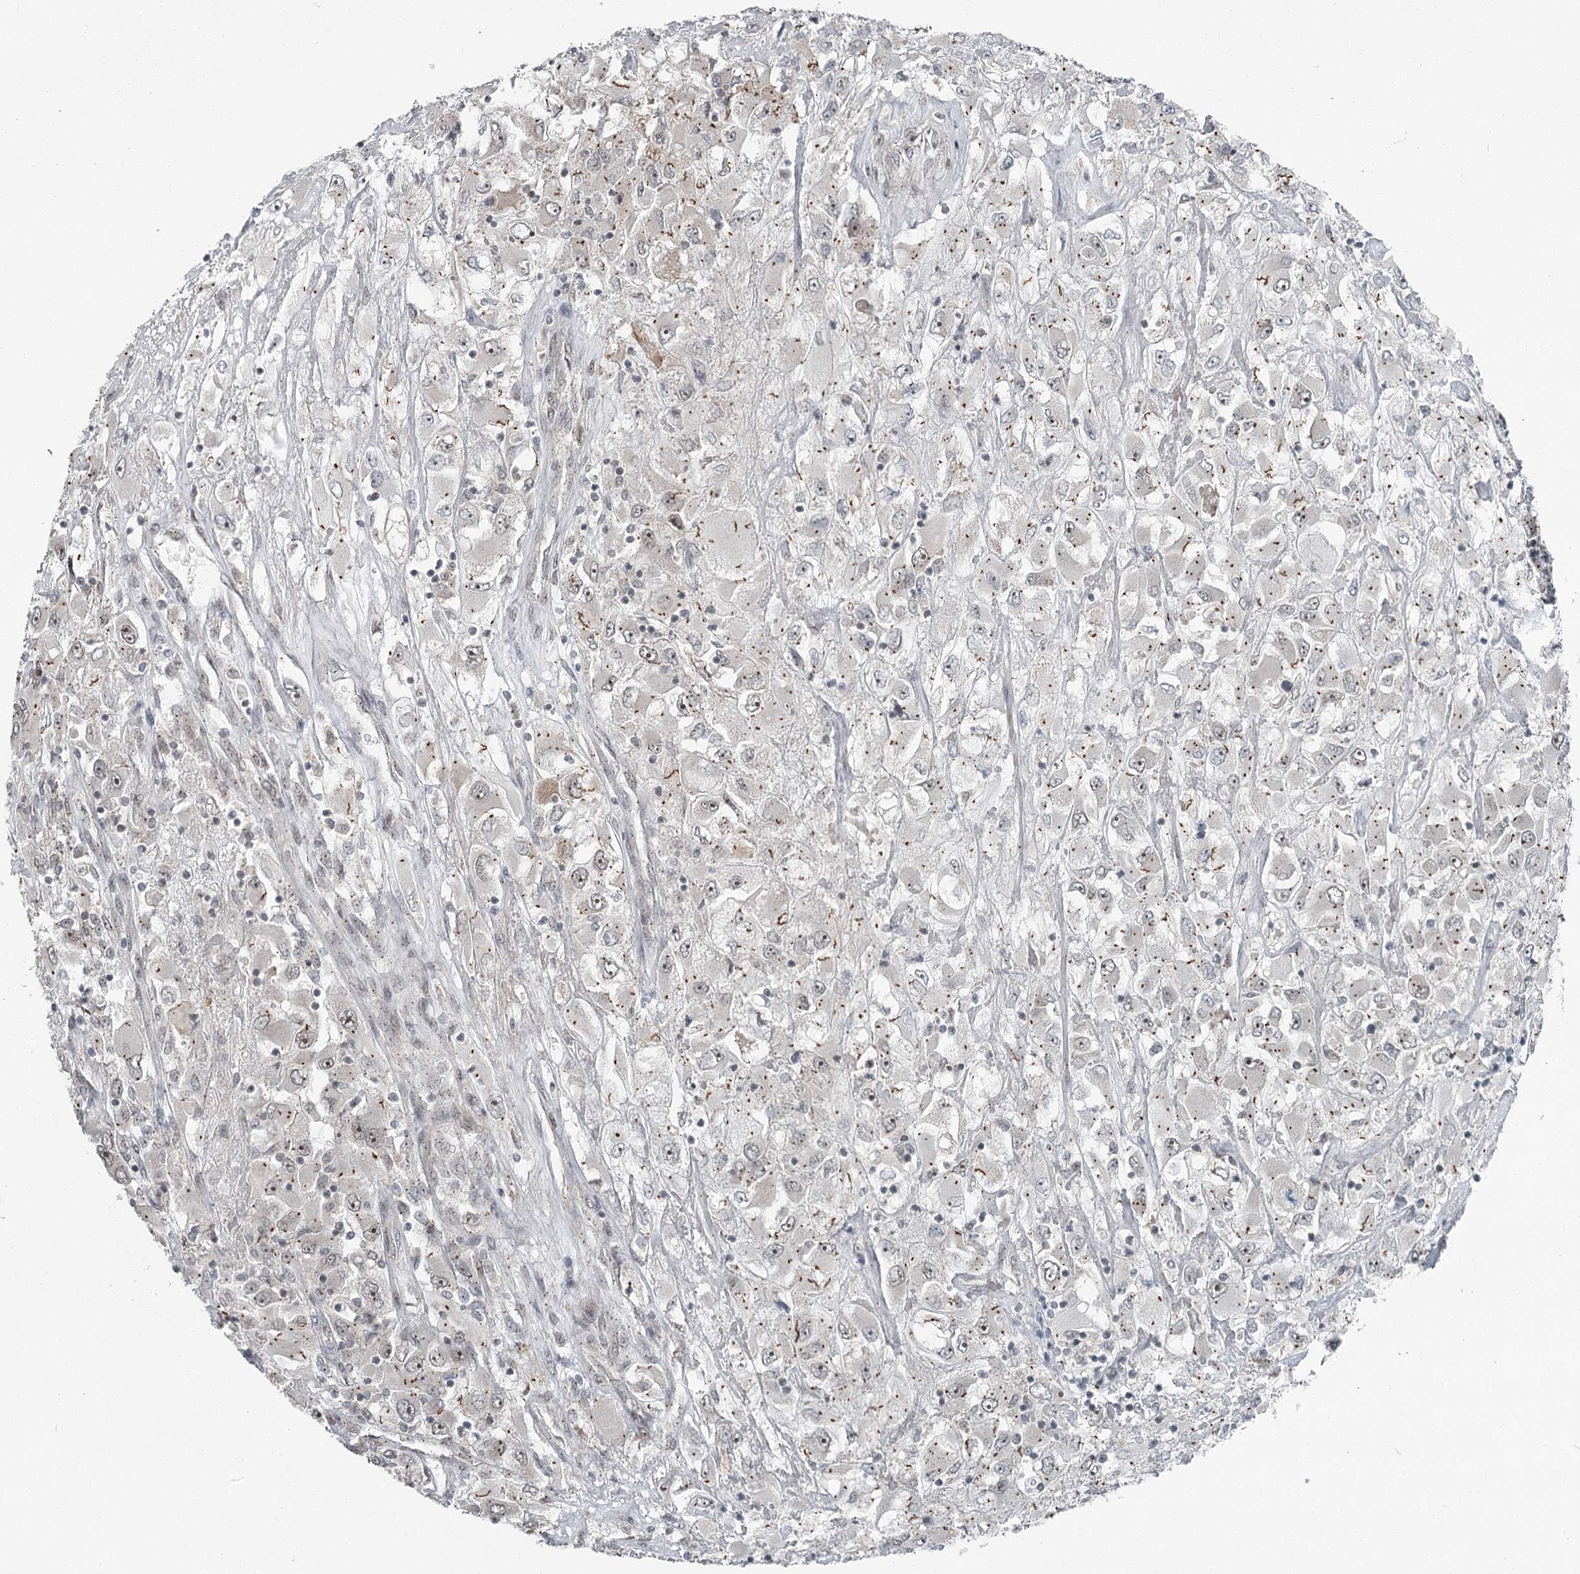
{"staining": {"intensity": "weak", "quantity": "<25%", "location": "nuclear"}, "tissue": "renal cancer", "cell_type": "Tumor cells", "image_type": "cancer", "snomed": [{"axis": "morphology", "description": "Adenocarcinoma, NOS"}, {"axis": "topography", "description": "Kidney"}], "caption": "Tumor cells show no significant staining in renal cancer. Brightfield microscopy of immunohistochemistry stained with DAB (brown) and hematoxylin (blue), captured at high magnification.", "gene": "EXOSC1", "patient": {"sex": "female", "age": 52}}